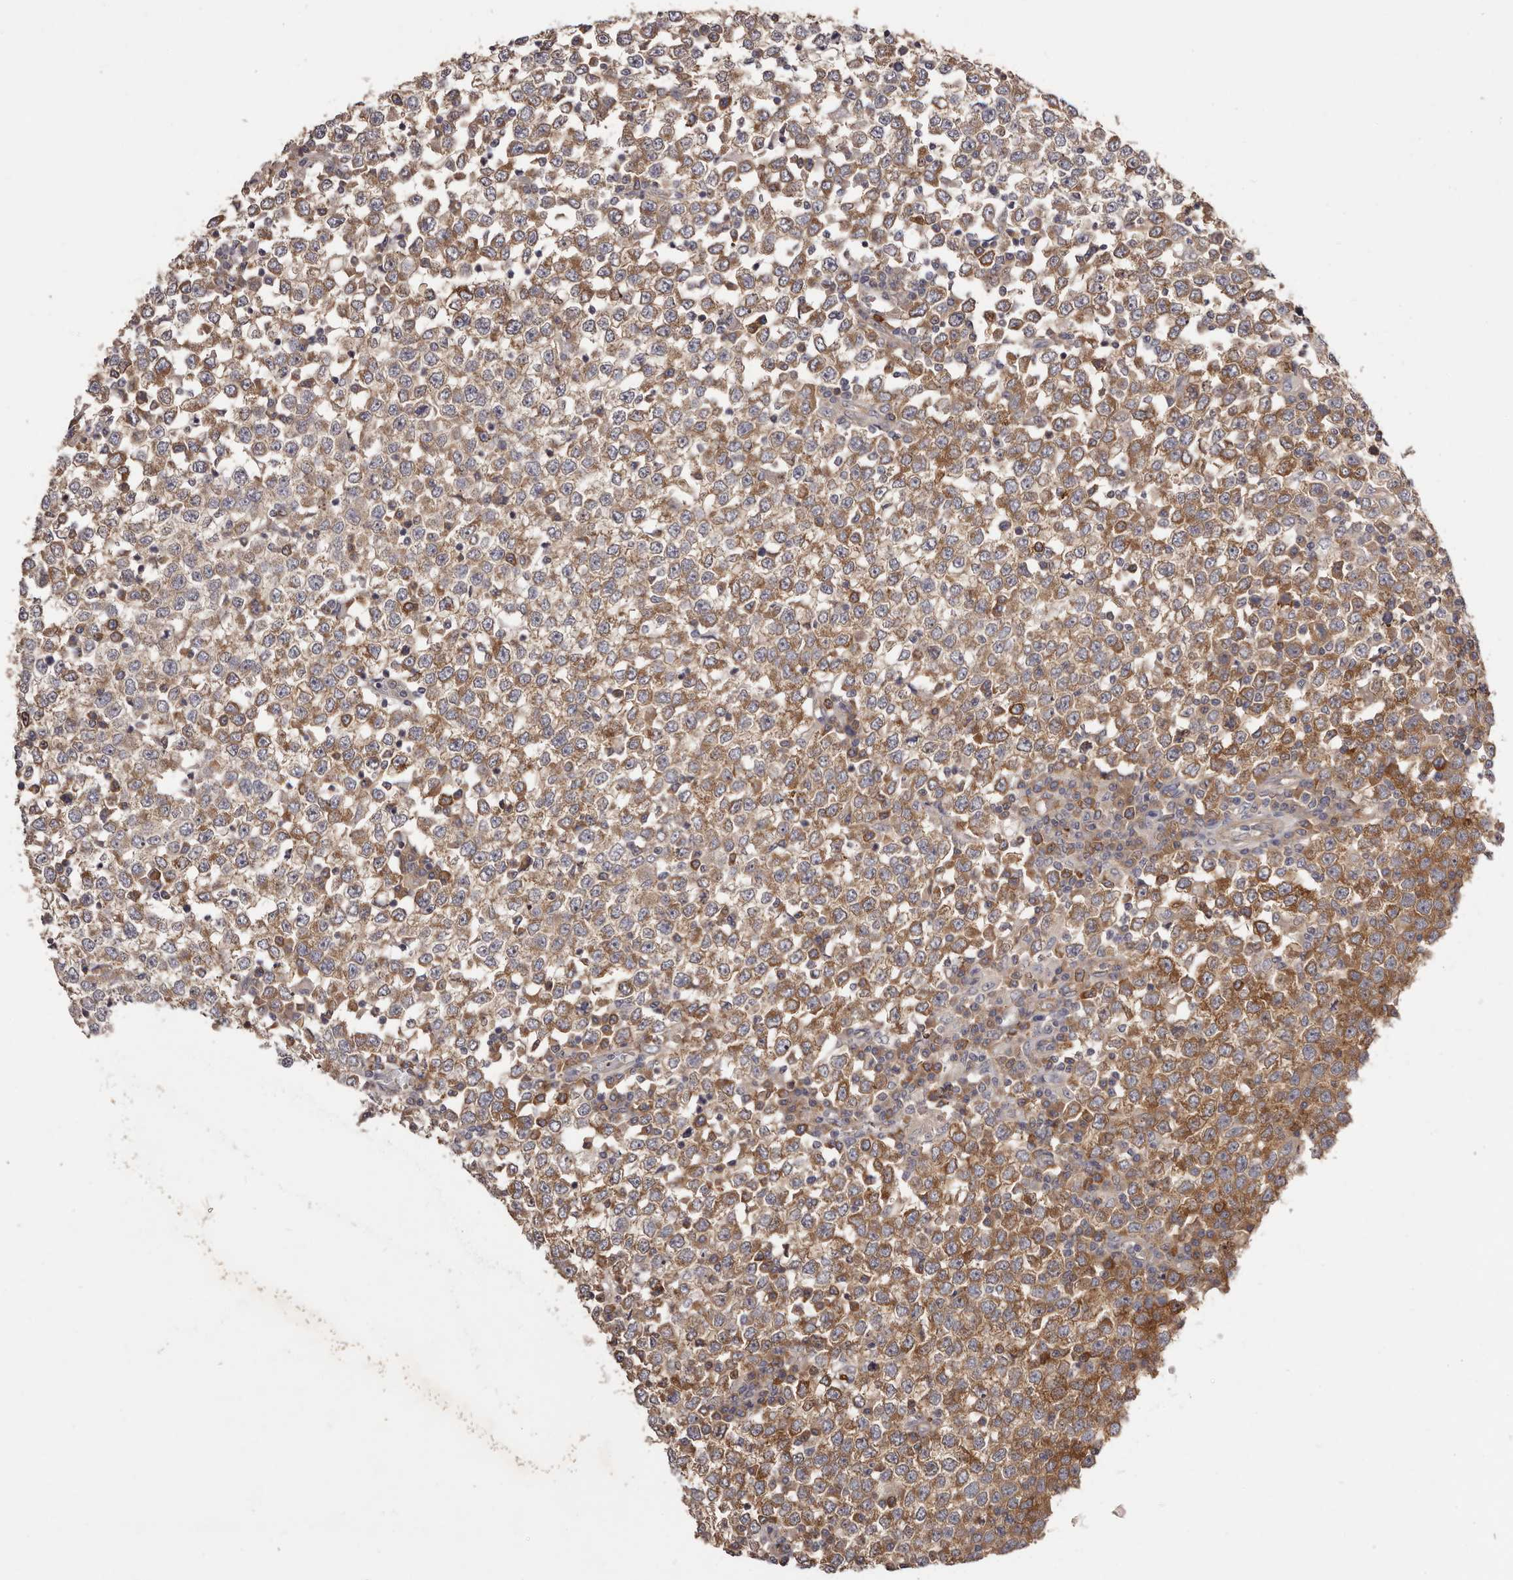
{"staining": {"intensity": "moderate", "quantity": ">75%", "location": "cytoplasmic/membranous"}, "tissue": "testis cancer", "cell_type": "Tumor cells", "image_type": "cancer", "snomed": [{"axis": "morphology", "description": "Seminoma, NOS"}, {"axis": "topography", "description": "Testis"}], "caption": "This image exhibits IHC staining of human testis seminoma, with medium moderate cytoplasmic/membranous positivity in about >75% of tumor cells.", "gene": "LTV1", "patient": {"sex": "male", "age": 65}}